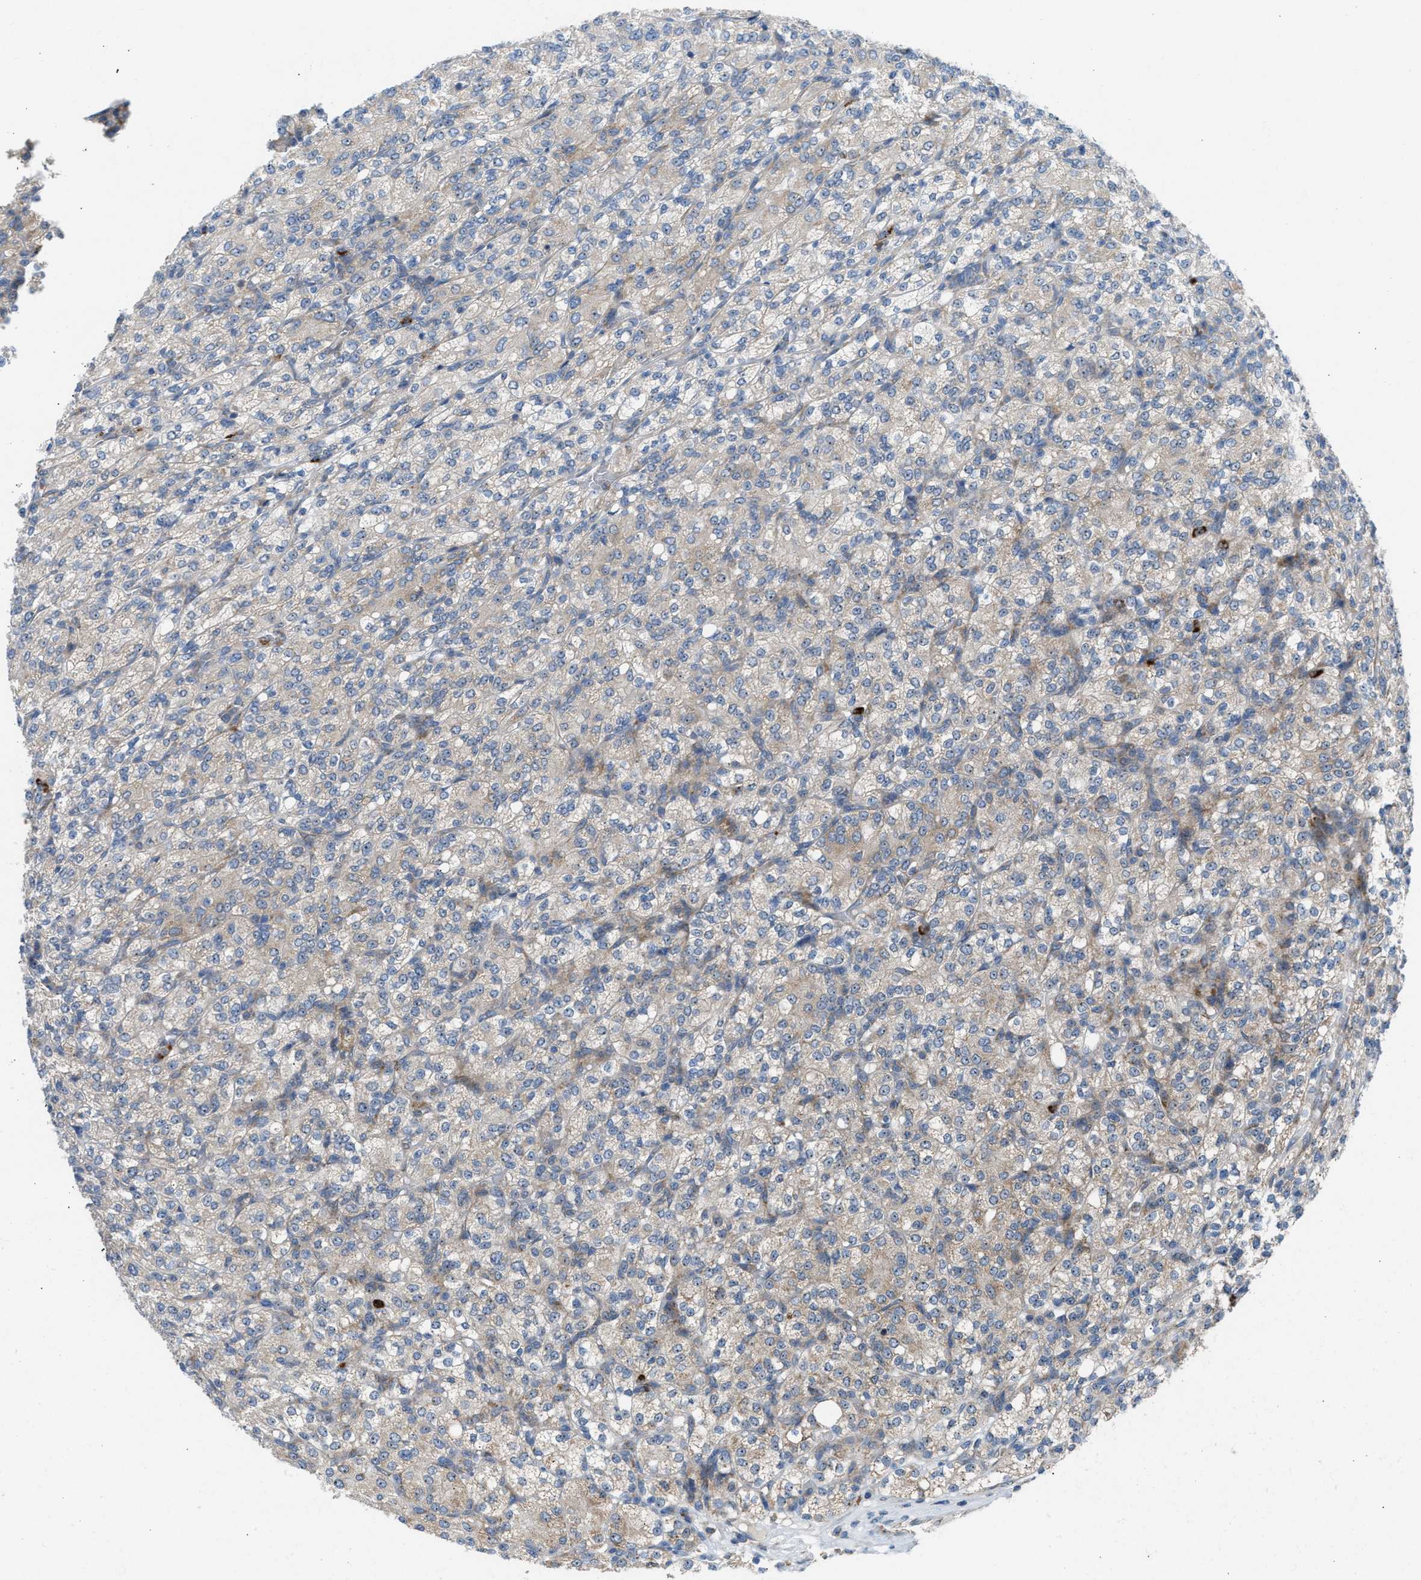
{"staining": {"intensity": "weak", "quantity": "25%-75%", "location": "cytoplasmic/membranous"}, "tissue": "renal cancer", "cell_type": "Tumor cells", "image_type": "cancer", "snomed": [{"axis": "morphology", "description": "Adenocarcinoma, NOS"}, {"axis": "topography", "description": "Kidney"}], "caption": "Tumor cells display weak cytoplasmic/membranous positivity in approximately 25%-75% of cells in renal adenocarcinoma.", "gene": "TPH1", "patient": {"sex": "male", "age": 77}}